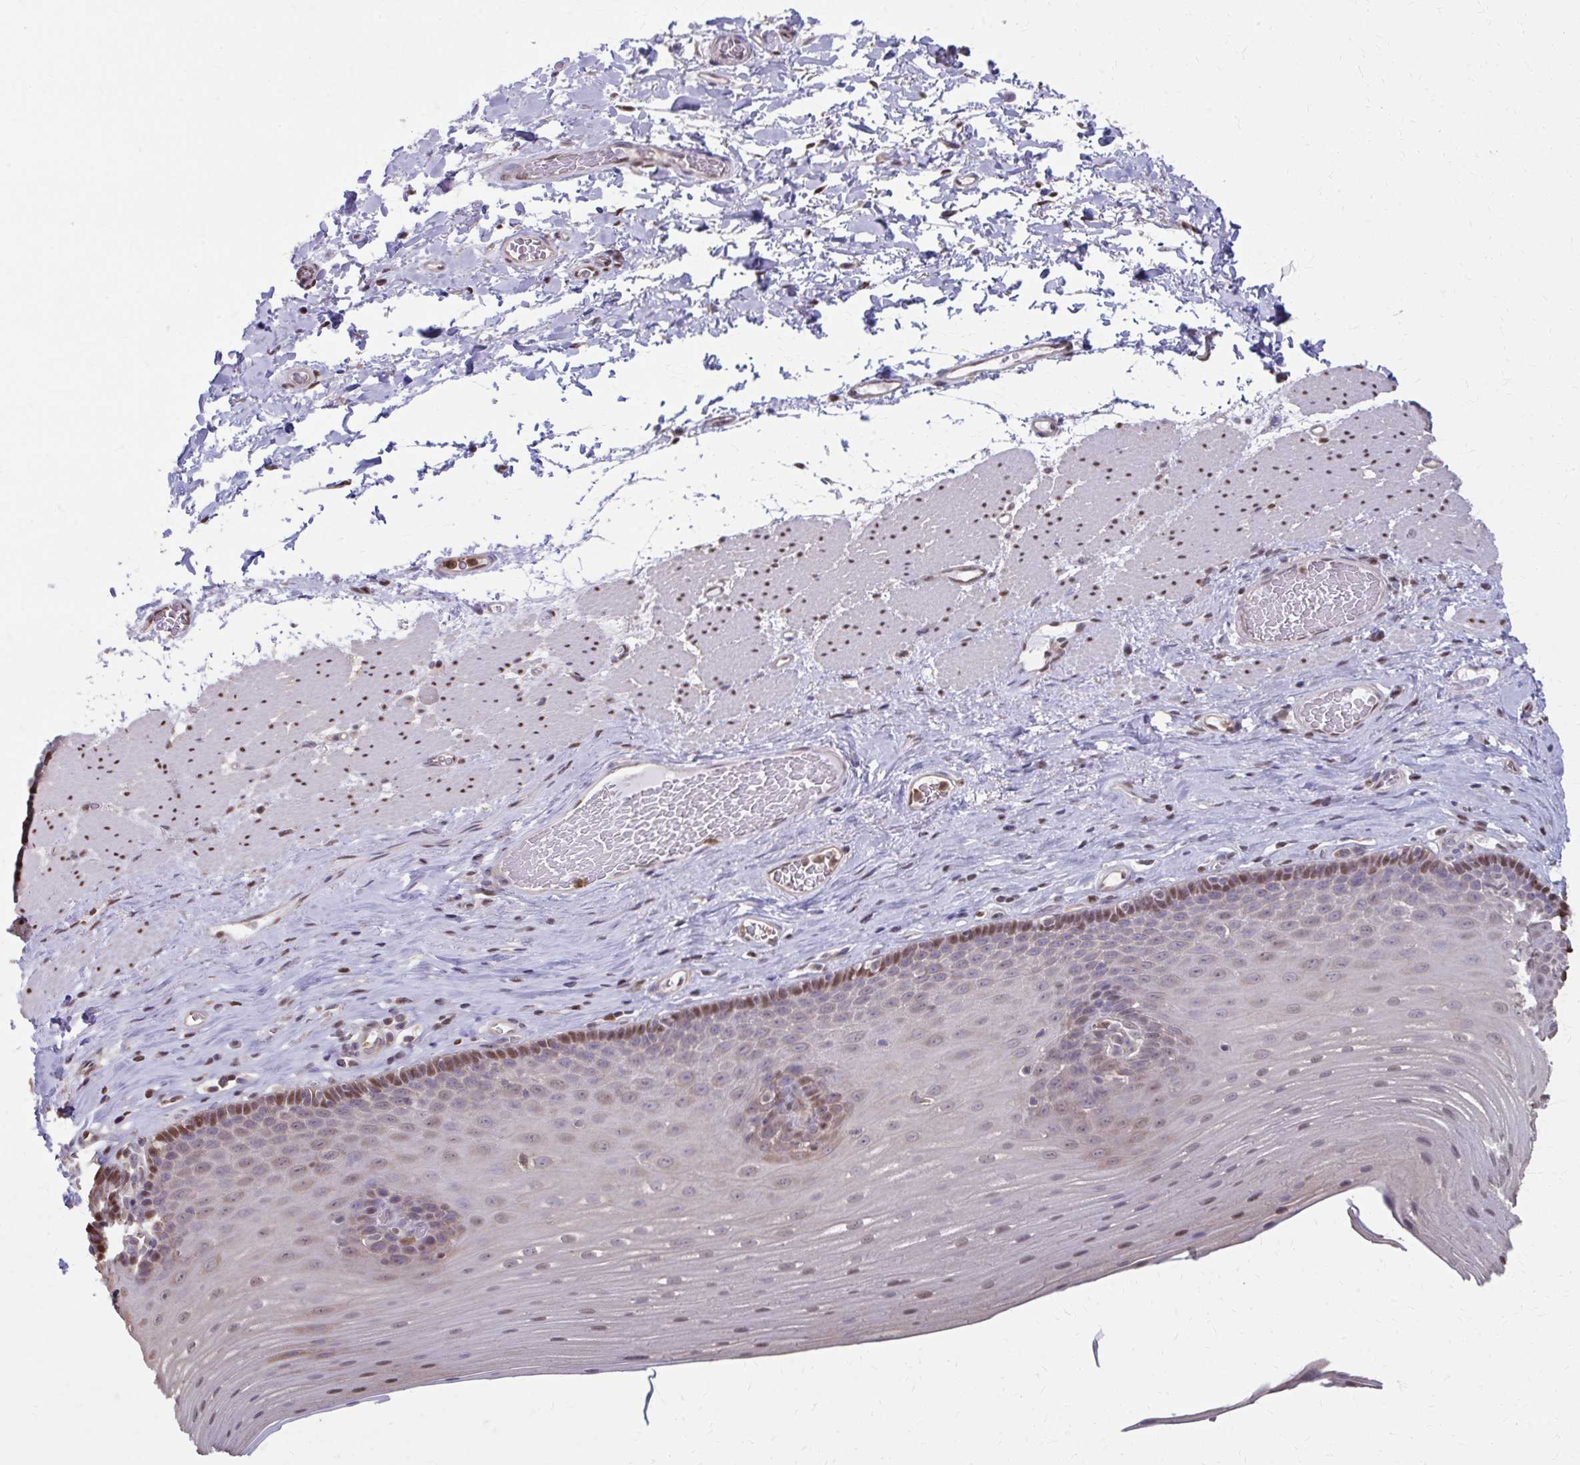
{"staining": {"intensity": "moderate", "quantity": "<25%", "location": "nuclear"}, "tissue": "esophagus", "cell_type": "Squamous epithelial cells", "image_type": "normal", "snomed": [{"axis": "morphology", "description": "Normal tissue, NOS"}, {"axis": "topography", "description": "Esophagus"}], "caption": "Immunohistochemical staining of benign esophagus demonstrates low levels of moderate nuclear positivity in approximately <25% of squamous epithelial cells.", "gene": "ING4", "patient": {"sex": "male", "age": 62}}